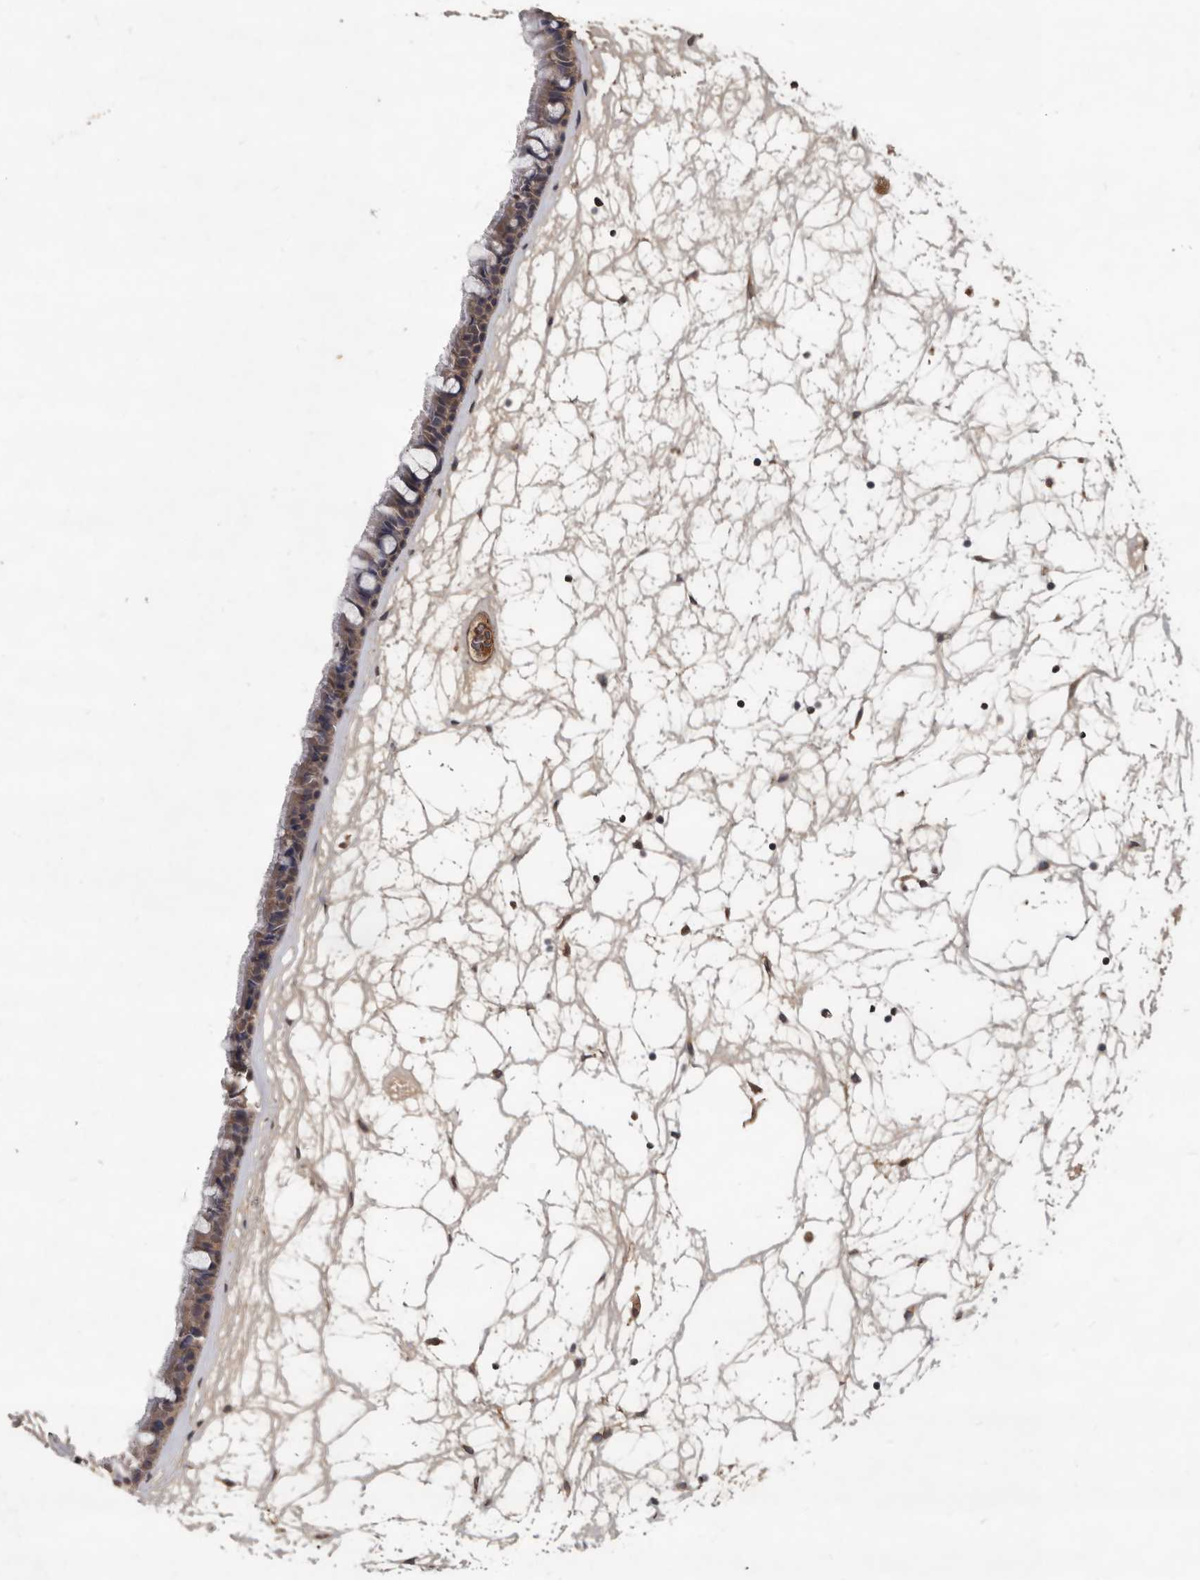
{"staining": {"intensity": "moderate", "quantity": ">75%", "location": "cytoplasmic/membranous"}, "tissue": "nasopharynx", "cell_type": "Respiratory epithelial cells", "image_type": "normal", "snomed": [{"axis": "morphology", "description": "Normal tissue, NOS"}, {"axis": "topography", "description": "Nasopharynx"}], "caption": "Respiratory epithelial cells demonstrate medium levels of moderate cytoplasmic/membranous positivity in about >75% of cells in benign nasopharynx. The staining was performed using DAB, with brown indicating positive protein expression. Nuclei are stained blue with hematoxylin.", "gene": "DNAJC28", "patient": {"sex": "male", "age": 64}}